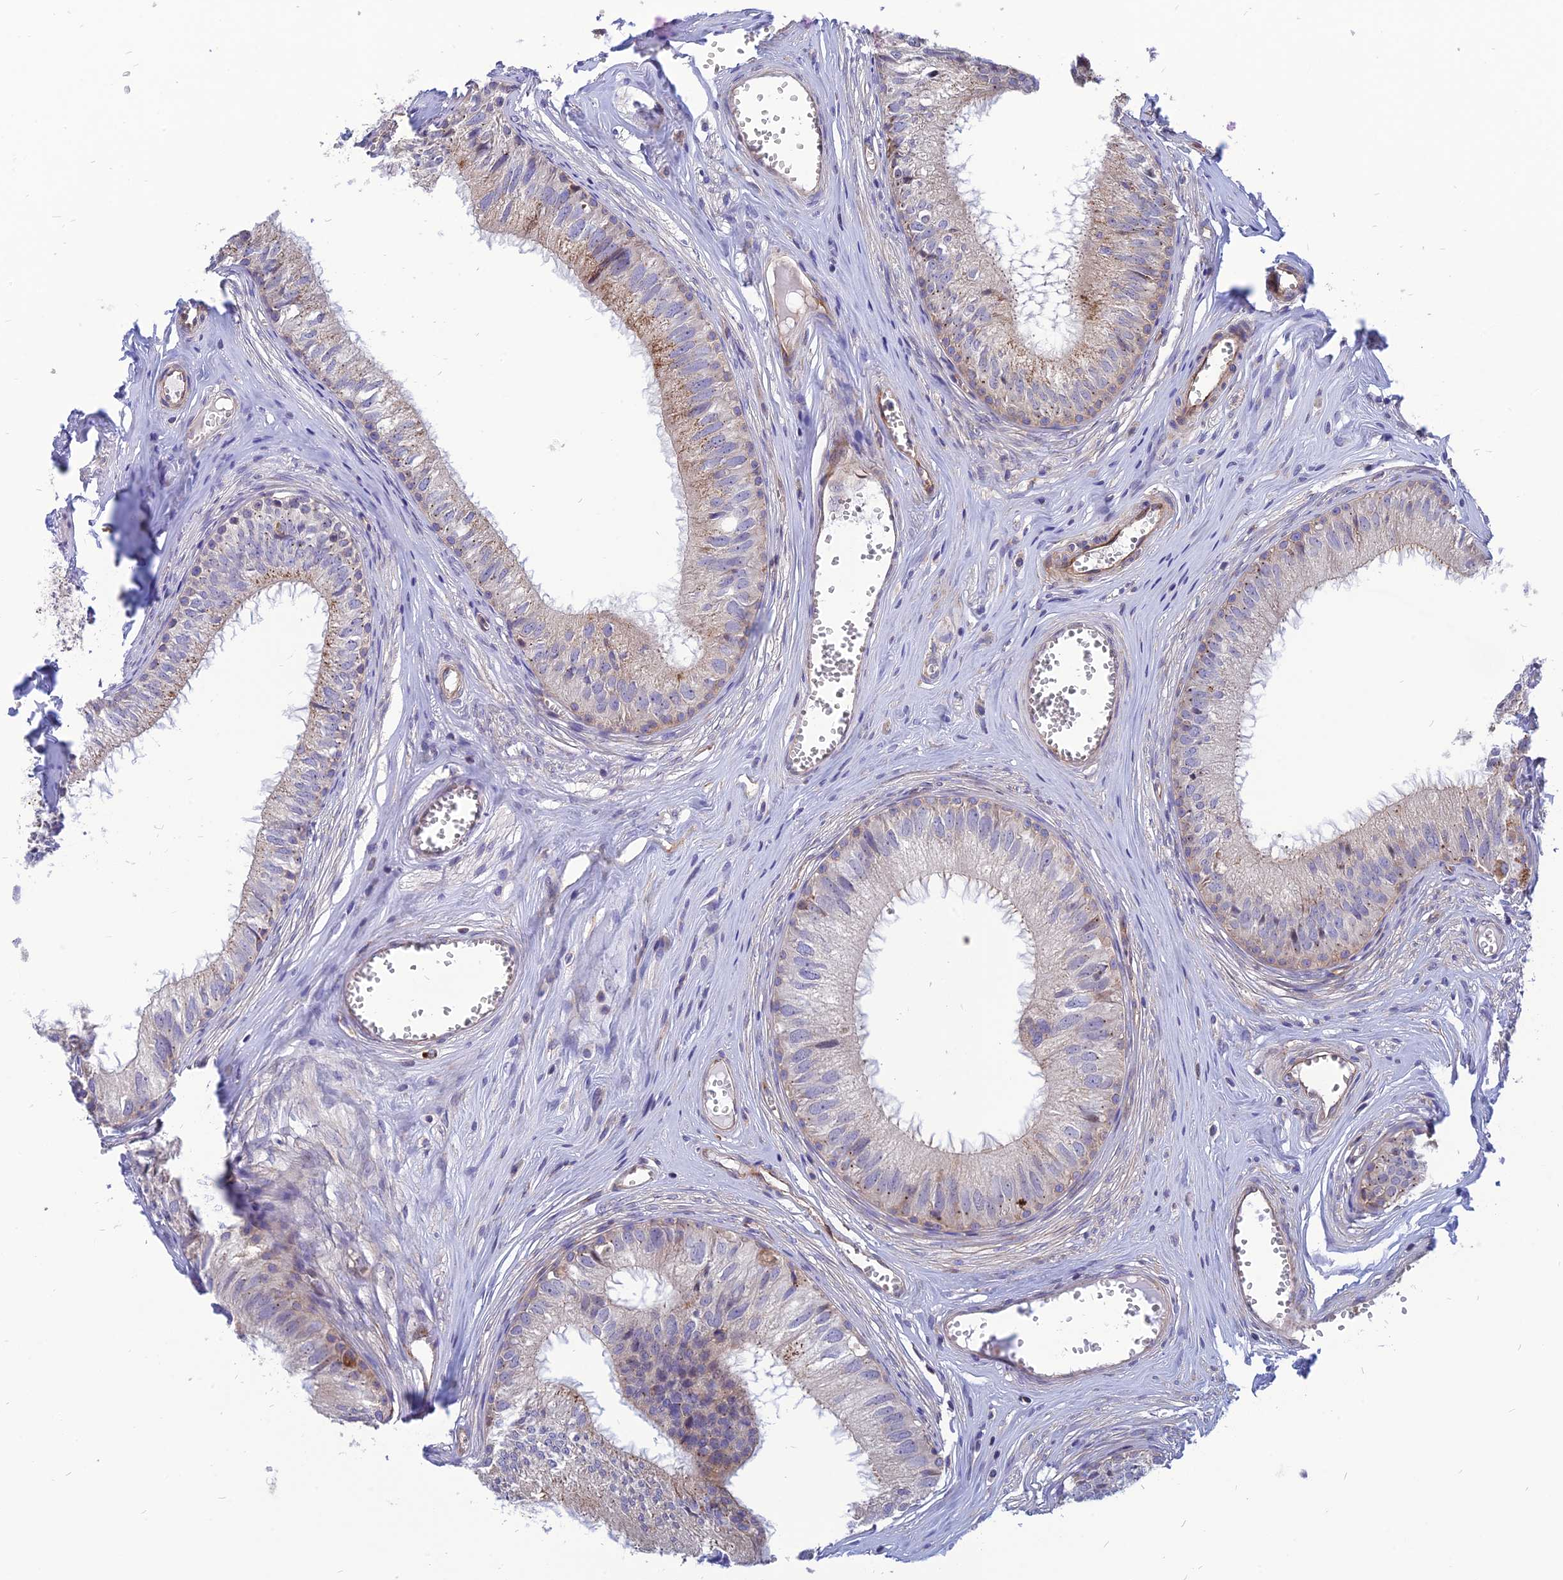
{"staining": {"intensity": "moderate", "quantity": "<25%", "location": "cytoplasmic/membranous"}, "tissue": "epididymis", "cell_type": "Glandular cells", "image_type": "normal", "snomed": [{"axis": "morphology", "description": "Normal tissue, NOS"}, {"axis": "topography", "description": "Epididymis"}], "caption": "DAB immunohistochemical staining of normal human epididymis shows moderate cytoplasmic/membranous protein staining in about <25% of glandular cells.", "gene": "PHKA2", "patient": {"sex": "male", "age": 36}}